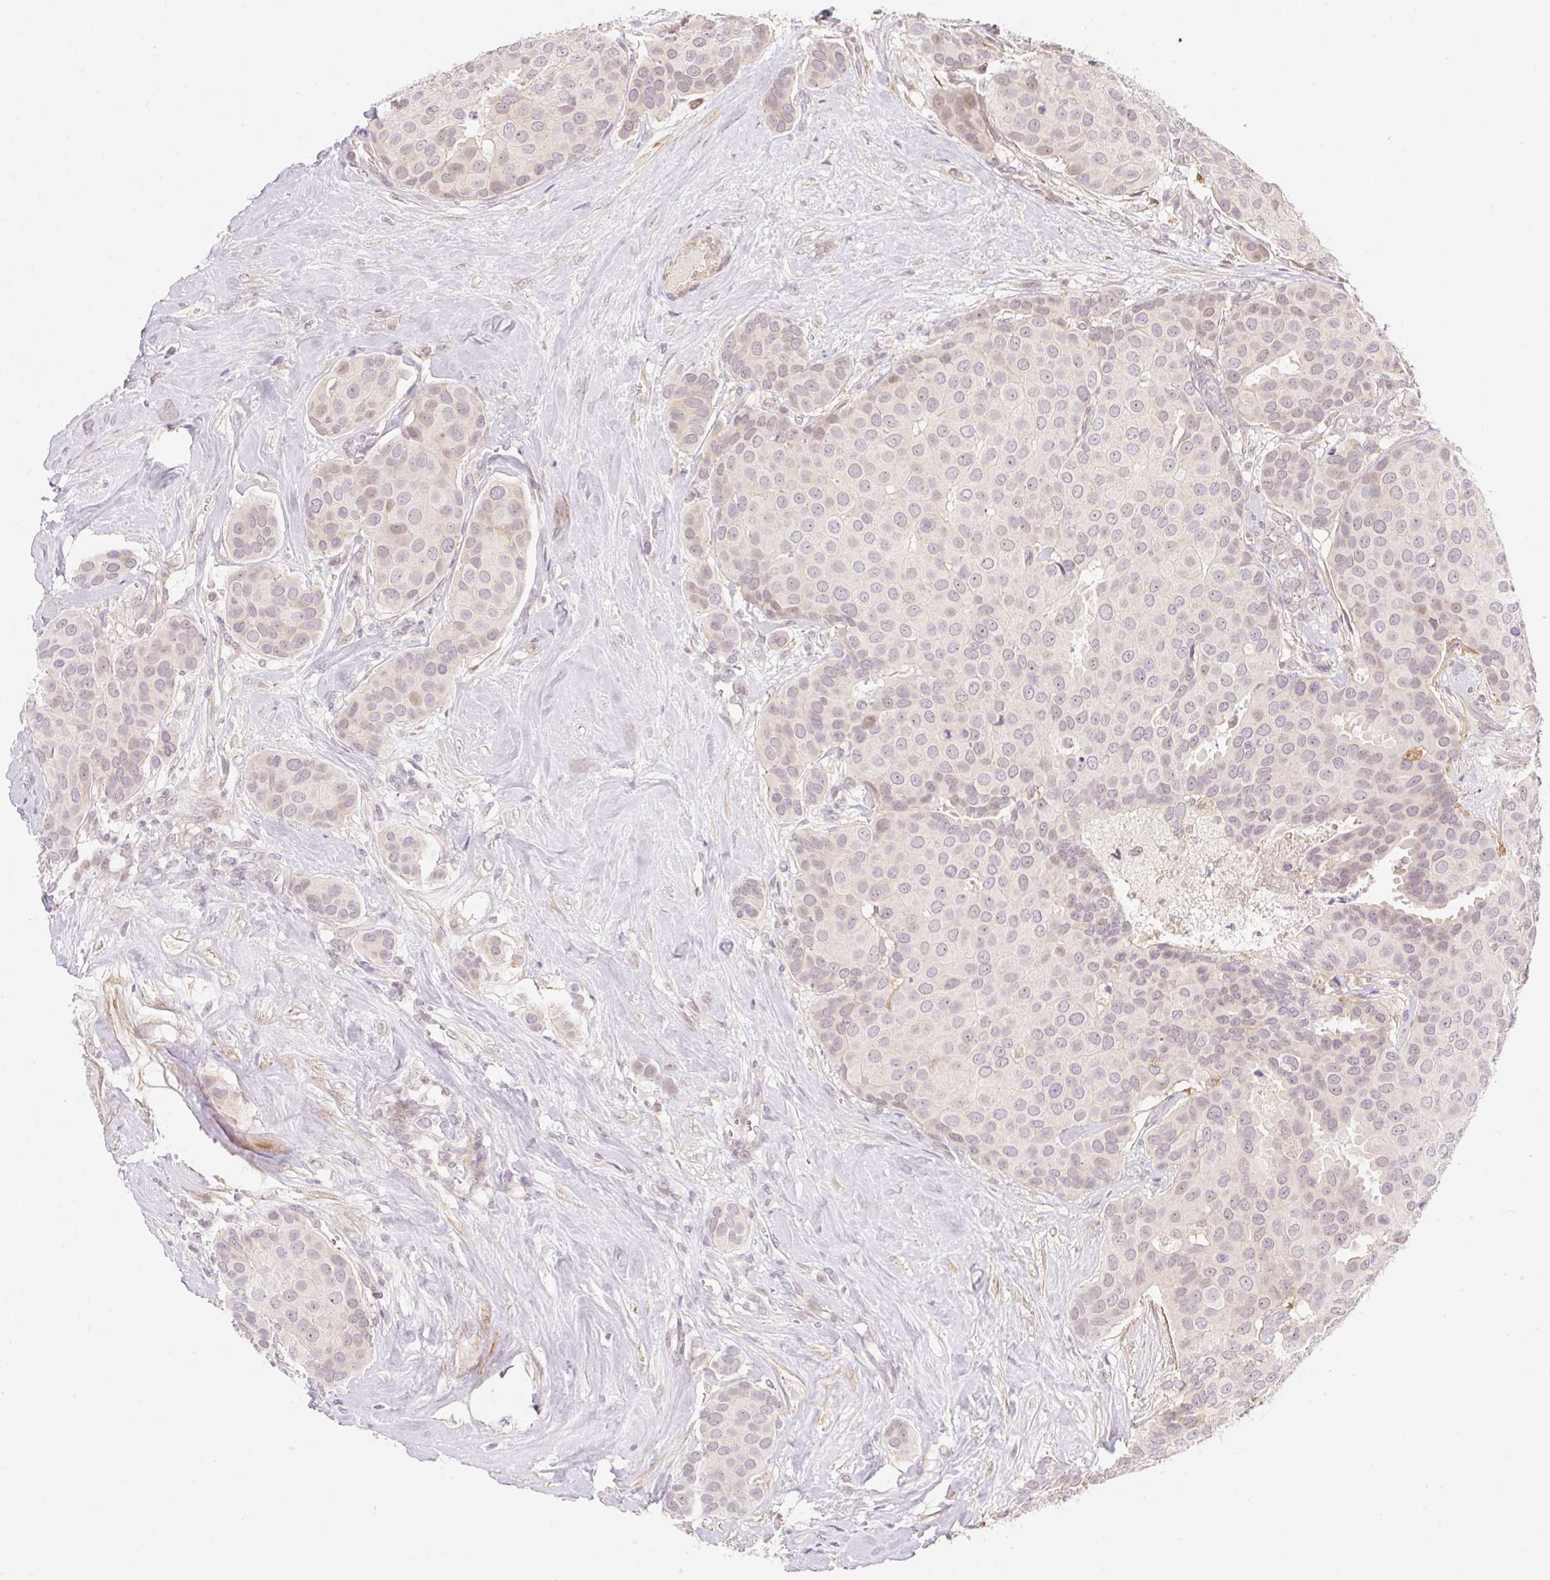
{"staining": {"intensity": "weak", "quantity": "<25%", "location": "cytoplasmic/membranous"}, "tissue": "breast cancer", "cell_type": "Tumor cells", "image_type": "cancer", "snomed": [{"axis": "morphology", "description": "Duct carcinoma"}, {"axis": "topography", "description": "Breast"}], "caption": "Immunohistochemistry (IHC) photomicrograph of infiltrating ductal carcinoma (breast) stained for a protein (brown), which demonstrates no positivity in tumor cells.", "gene": "EMC10", "patient": {"sex": "female", "age": 70}}